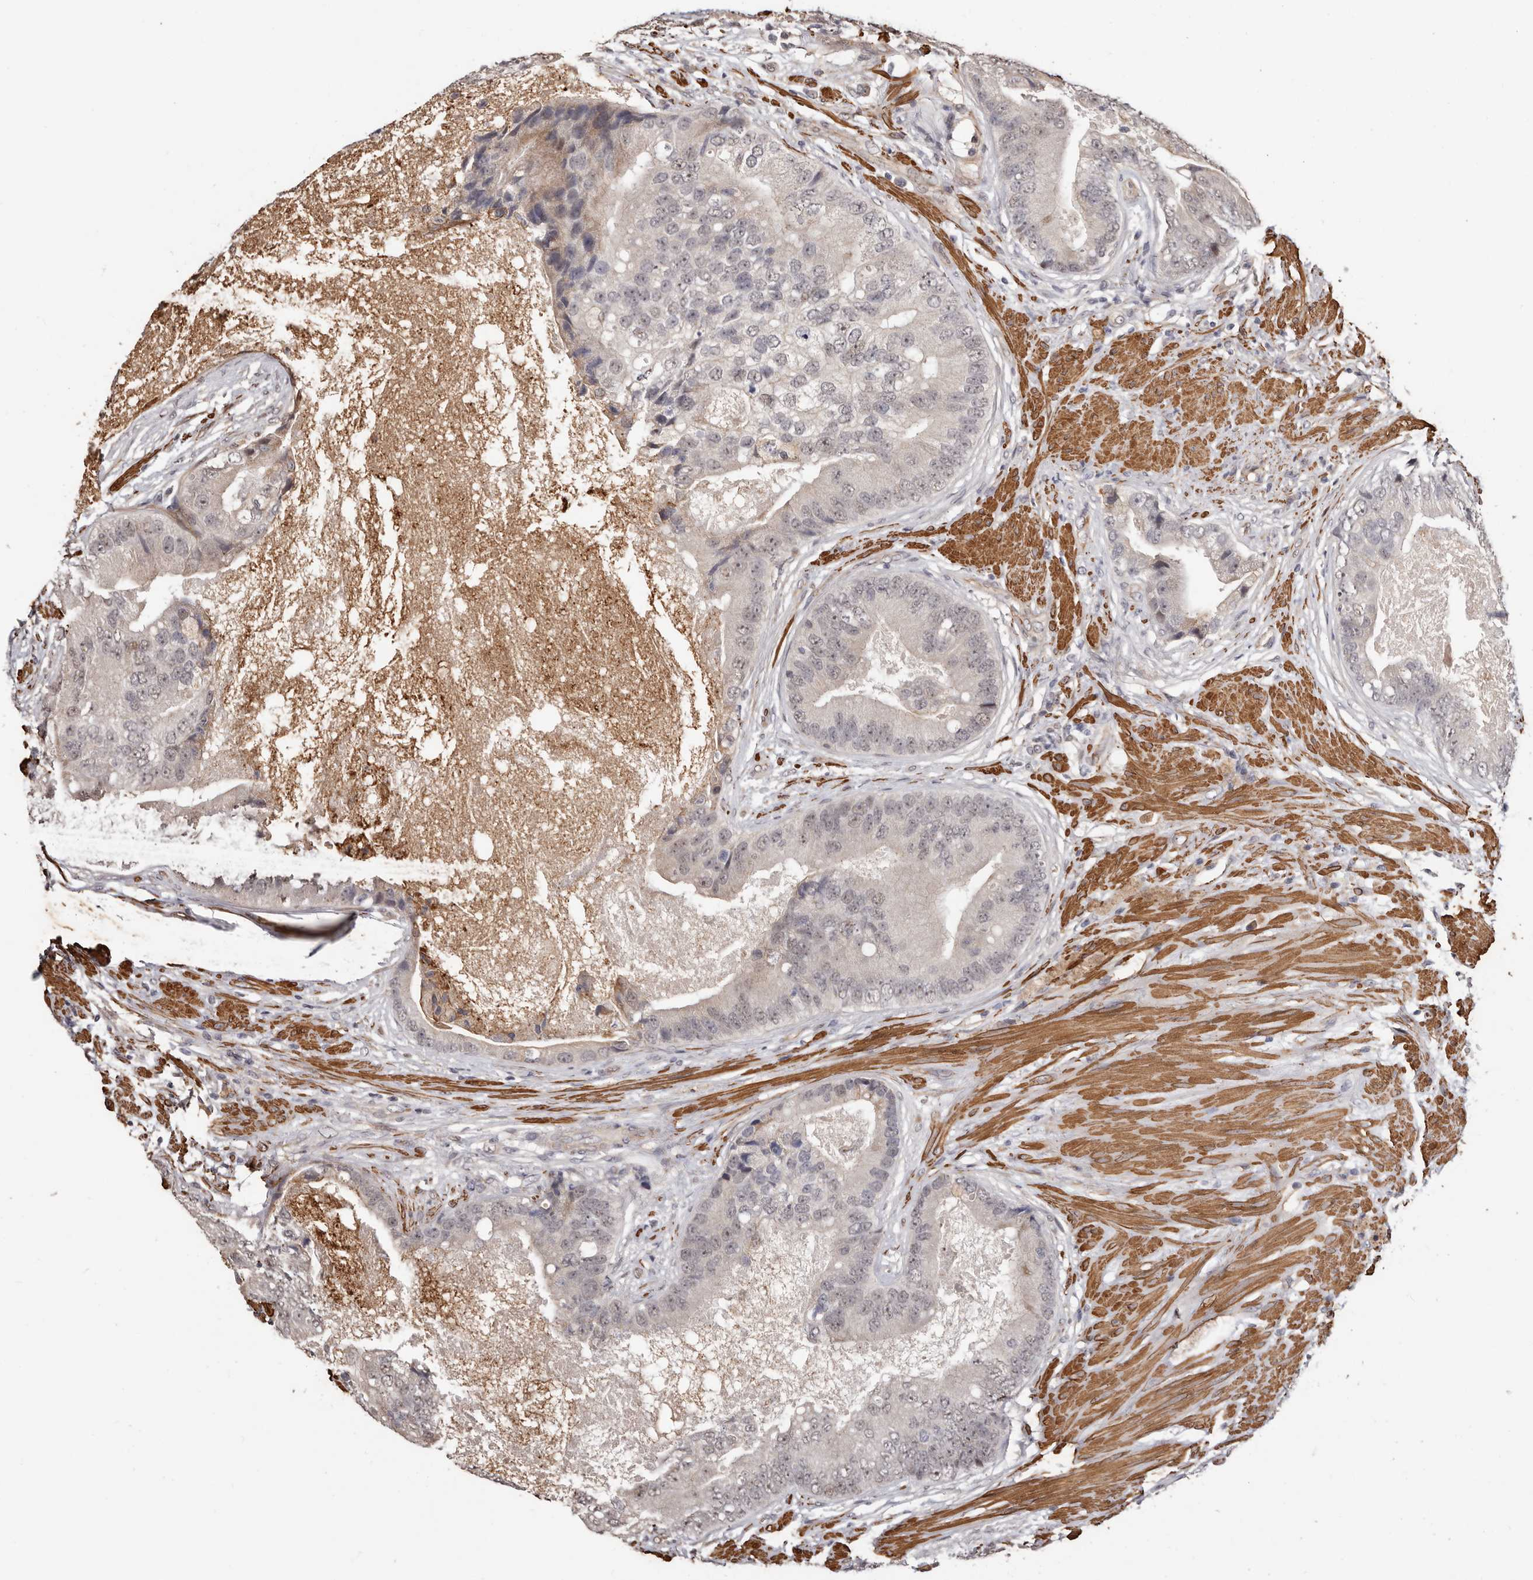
{"staining": {"intensity": "weak", "quantity": "<25%", "location": "cytoplasmic/membranous,nuclear"}, "tissue": "prostate cancer", "cell_type": "Tumor cells", "image_type": "cancer", "snomed": [{"axis": "morphology", "description": "Adenocarcinoma, High grade"}, {"axis": "topography", "description": "Prostate"}], "caption": "This is an immunohistochemistry image of prostate cancer (adenocarcinoma (high-grade)). There is no expression in tumor cells.", "gene": "TRIP13", "patient": {"sex": "male", "age": 70}}